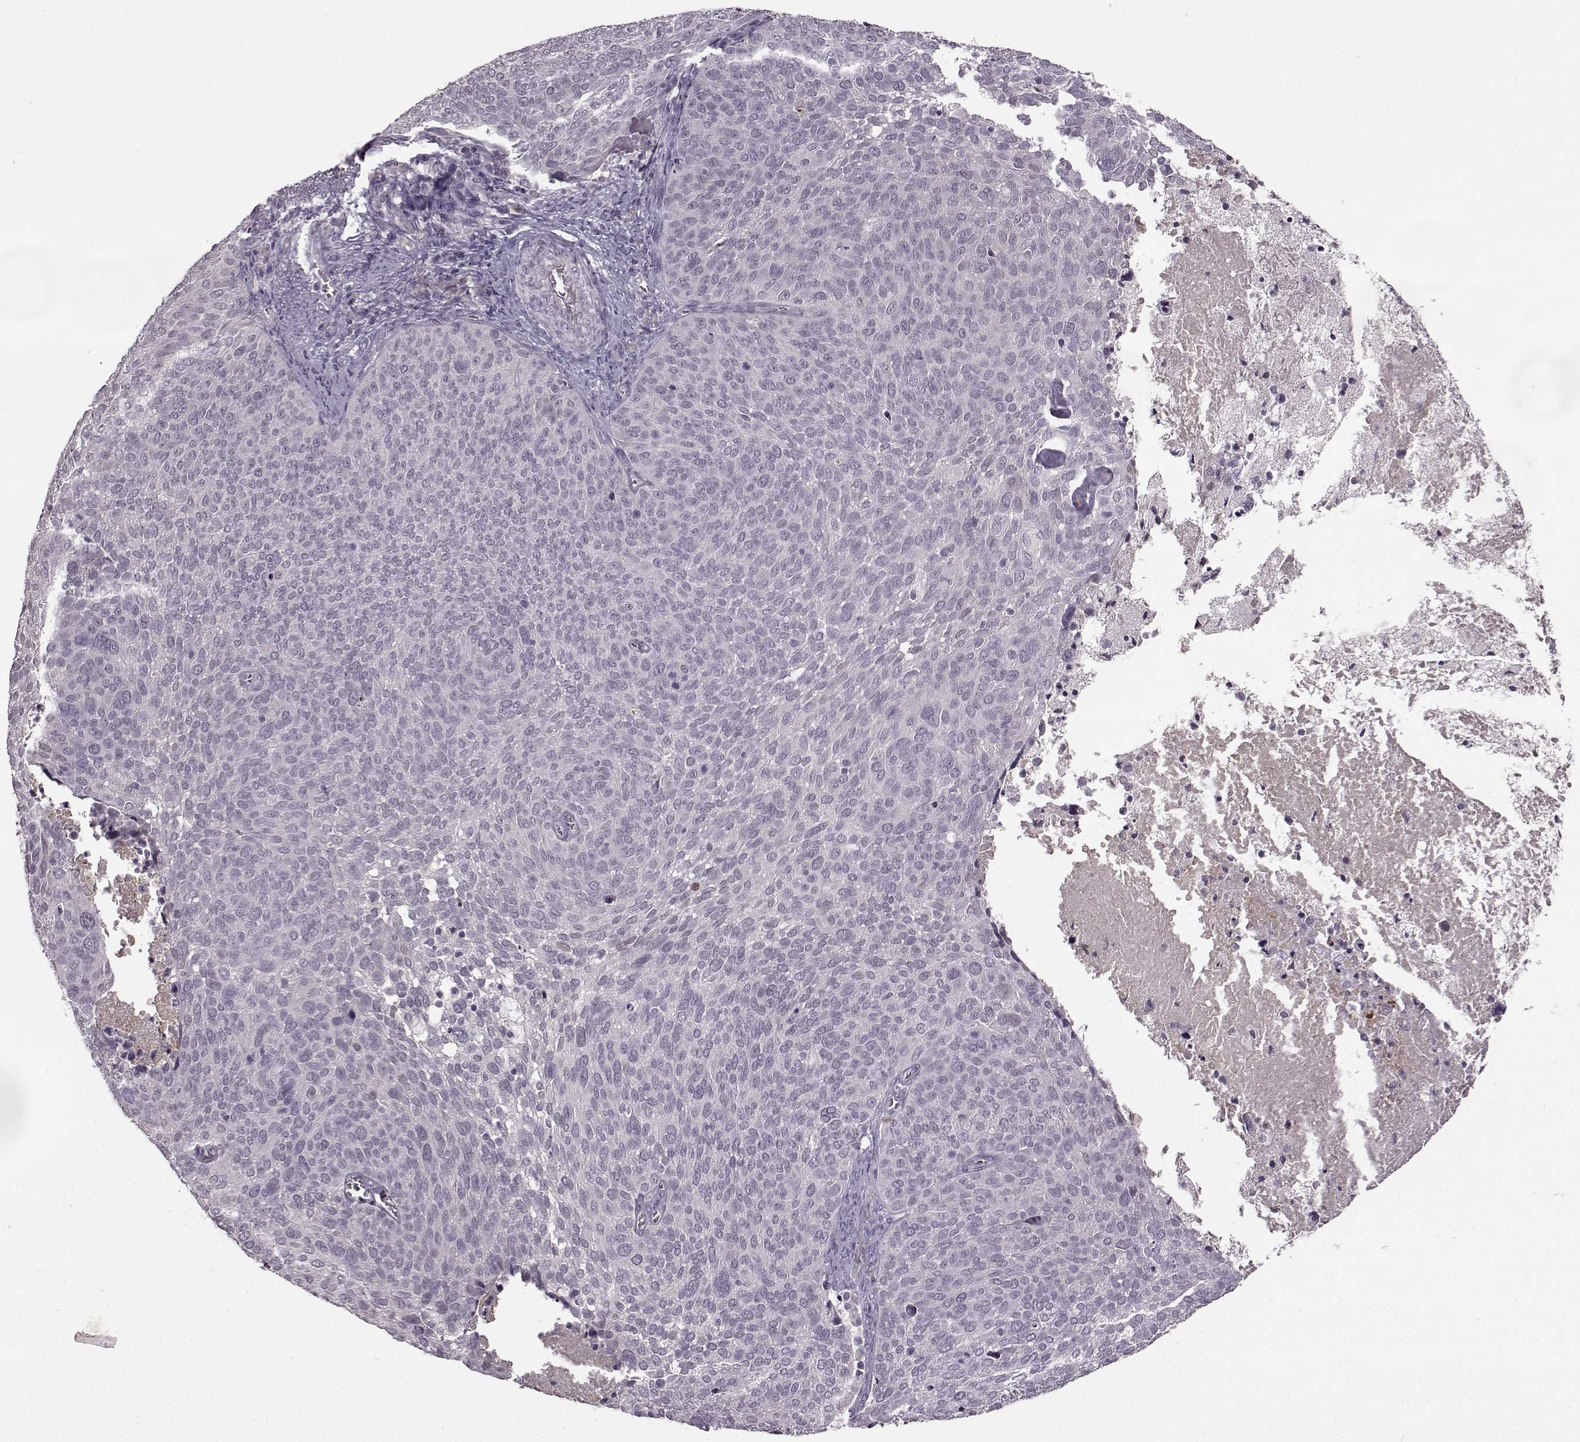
{"staining": {"intensity": "negative", "quantity": "none", "location": "none"}, "tissue": "cervical cancer", "cell_type": "Tumor cells", "image_type": "cancer", "snomed": [{"axis": "morphology", "description": "Squamous cell carcinoma, NOS"}, {"axis": "topography", "description": "Cervix"}], "caption": "This is an immunohistochemistry photomicrograph of cervical cancer (squamous cell carcinoma). There is no staining in tumor cells.", "gene": "CNGA3", "patient": {"sex": "female", "age": 39}}